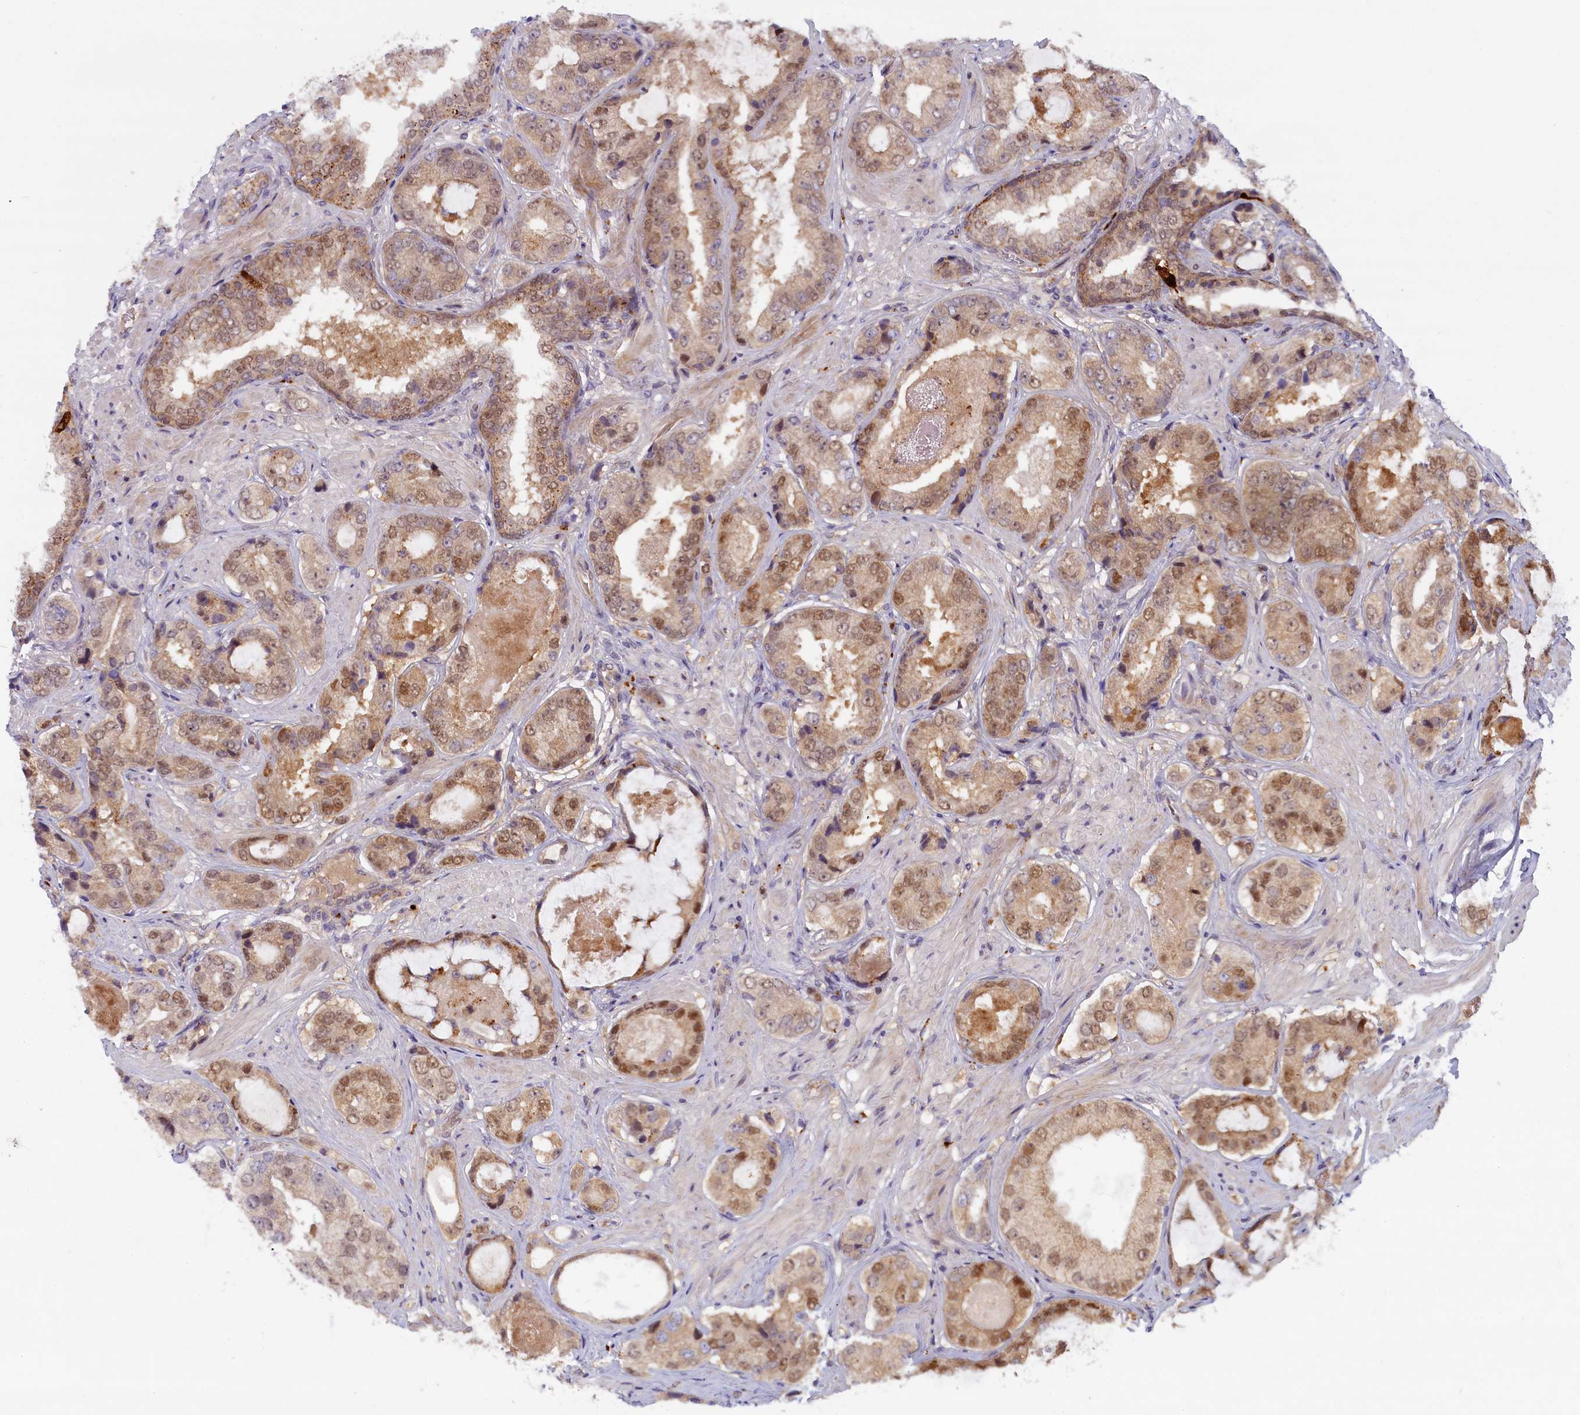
{"staining": {"intensity": "moderate", "quantity": ">75%", "location": "cytoplasmic/membranous,nuclear"}, "tissue": "prostate cancer", "cell_type": "Tumor cells", "image_type": "cancer", "snomed": [{"axis": "morphology", "description": "Adenocarcinoma, High grade"}, {"axis": "topography", "description": "Prostate"}], "caption": "Immunohistochemistry (IHC) photomicrograph of prostate high-grade adenocarcinoma stained for a protein (brown), which displays medium levels of moderate cytoplasmic/membranous and nuclear positivity in about >75% of tumor cells.", "gene": "FCSK", "patient": {"sex": "male", "age": 59}}